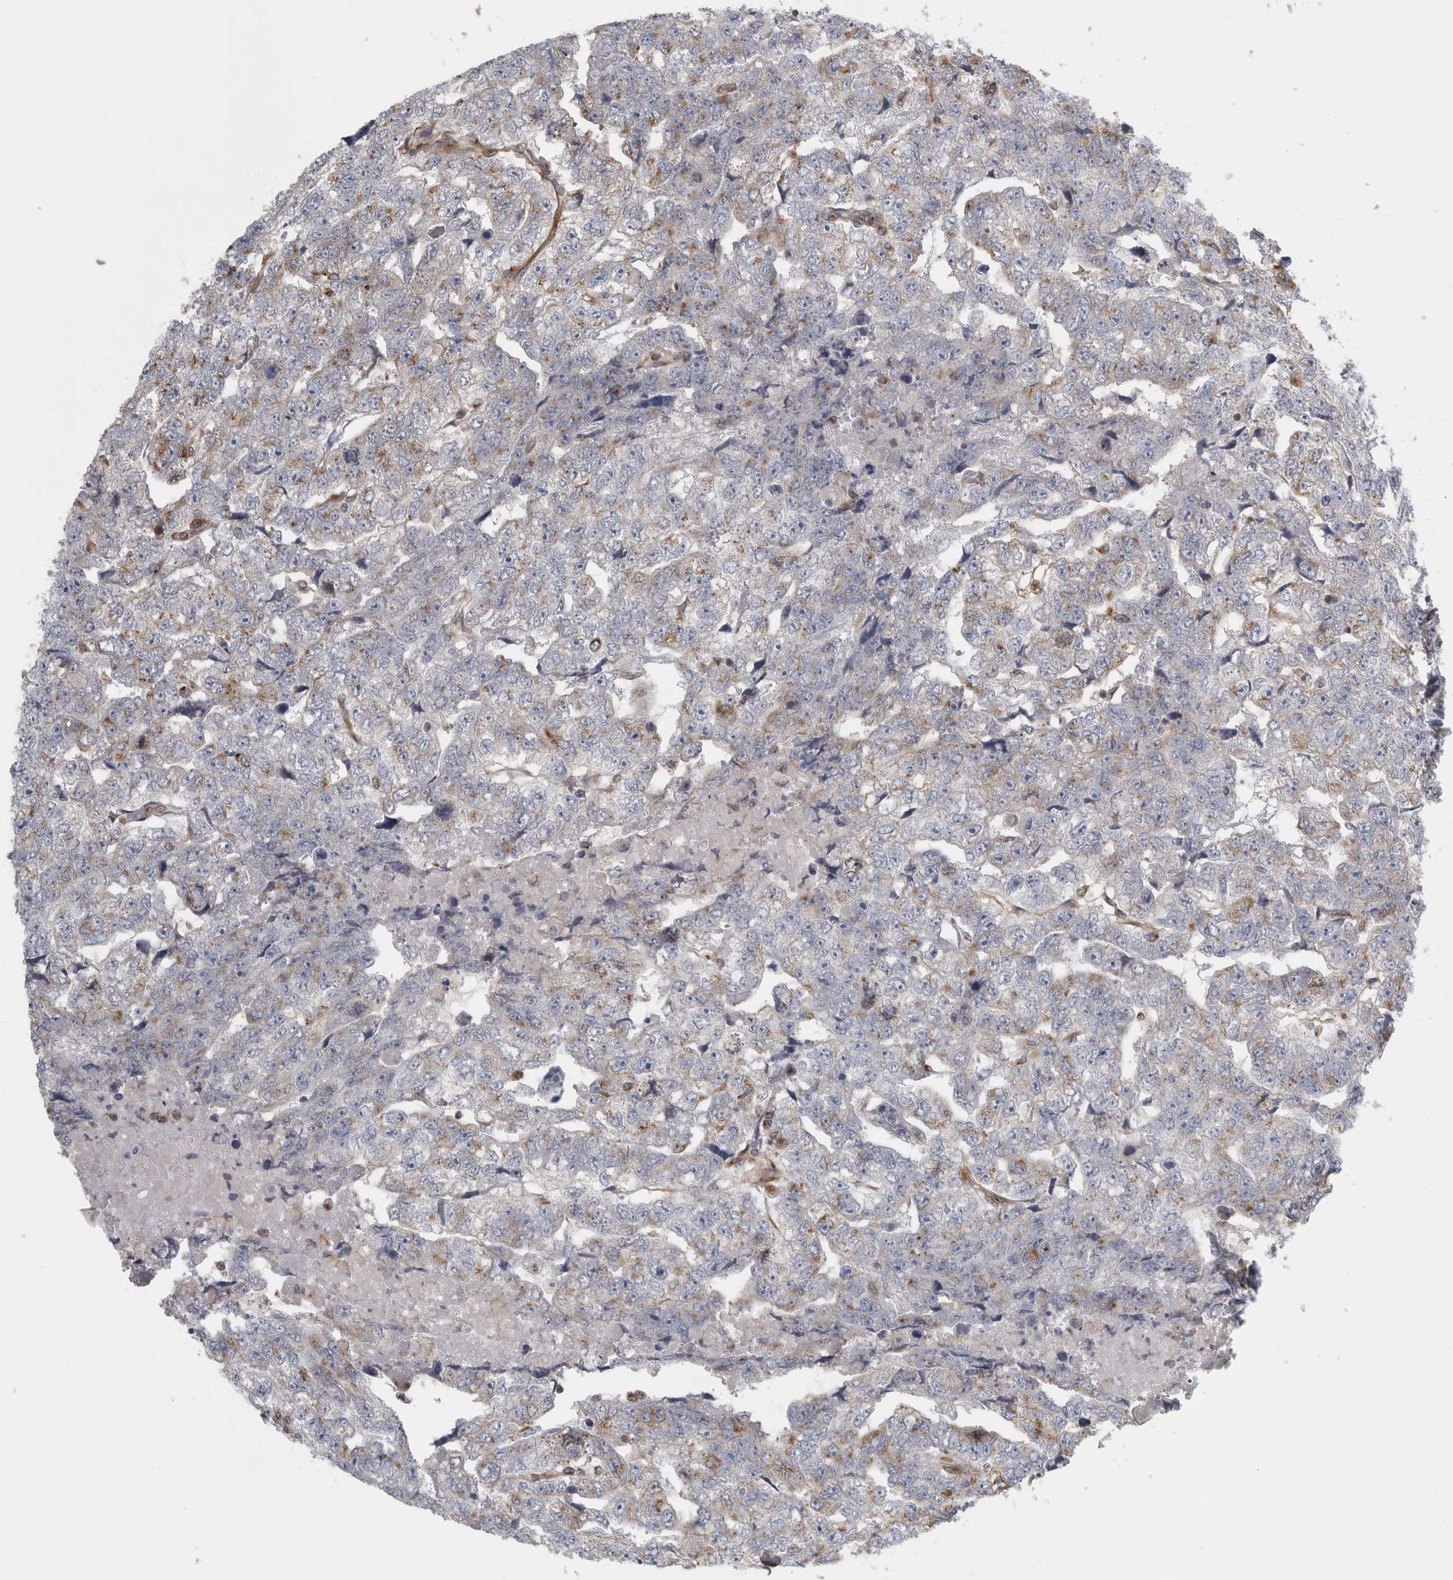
{"staining": {"intensity": "weak", "quantity": "25%-75%", "location": "cytoplasmic/membranous"}, "tissue": "testis cancer", "cell_type": "Tumor cells", "image_type": "cancer", "snomed": [{"axis": "morphology", "description": "Carcinoma, Embryonal, NOS"}, {"axis": "topography", "description": "Testis"}], "caption": "Immunohistochemical staining of embryonal carcinoma (testis) demonstrates low levels of weak cytoplasmic/membranous protein staining in approximately 25%-75% of tumor cells.", "gene": "PEX6", "patient": {"sex": "male", "age": 36}}